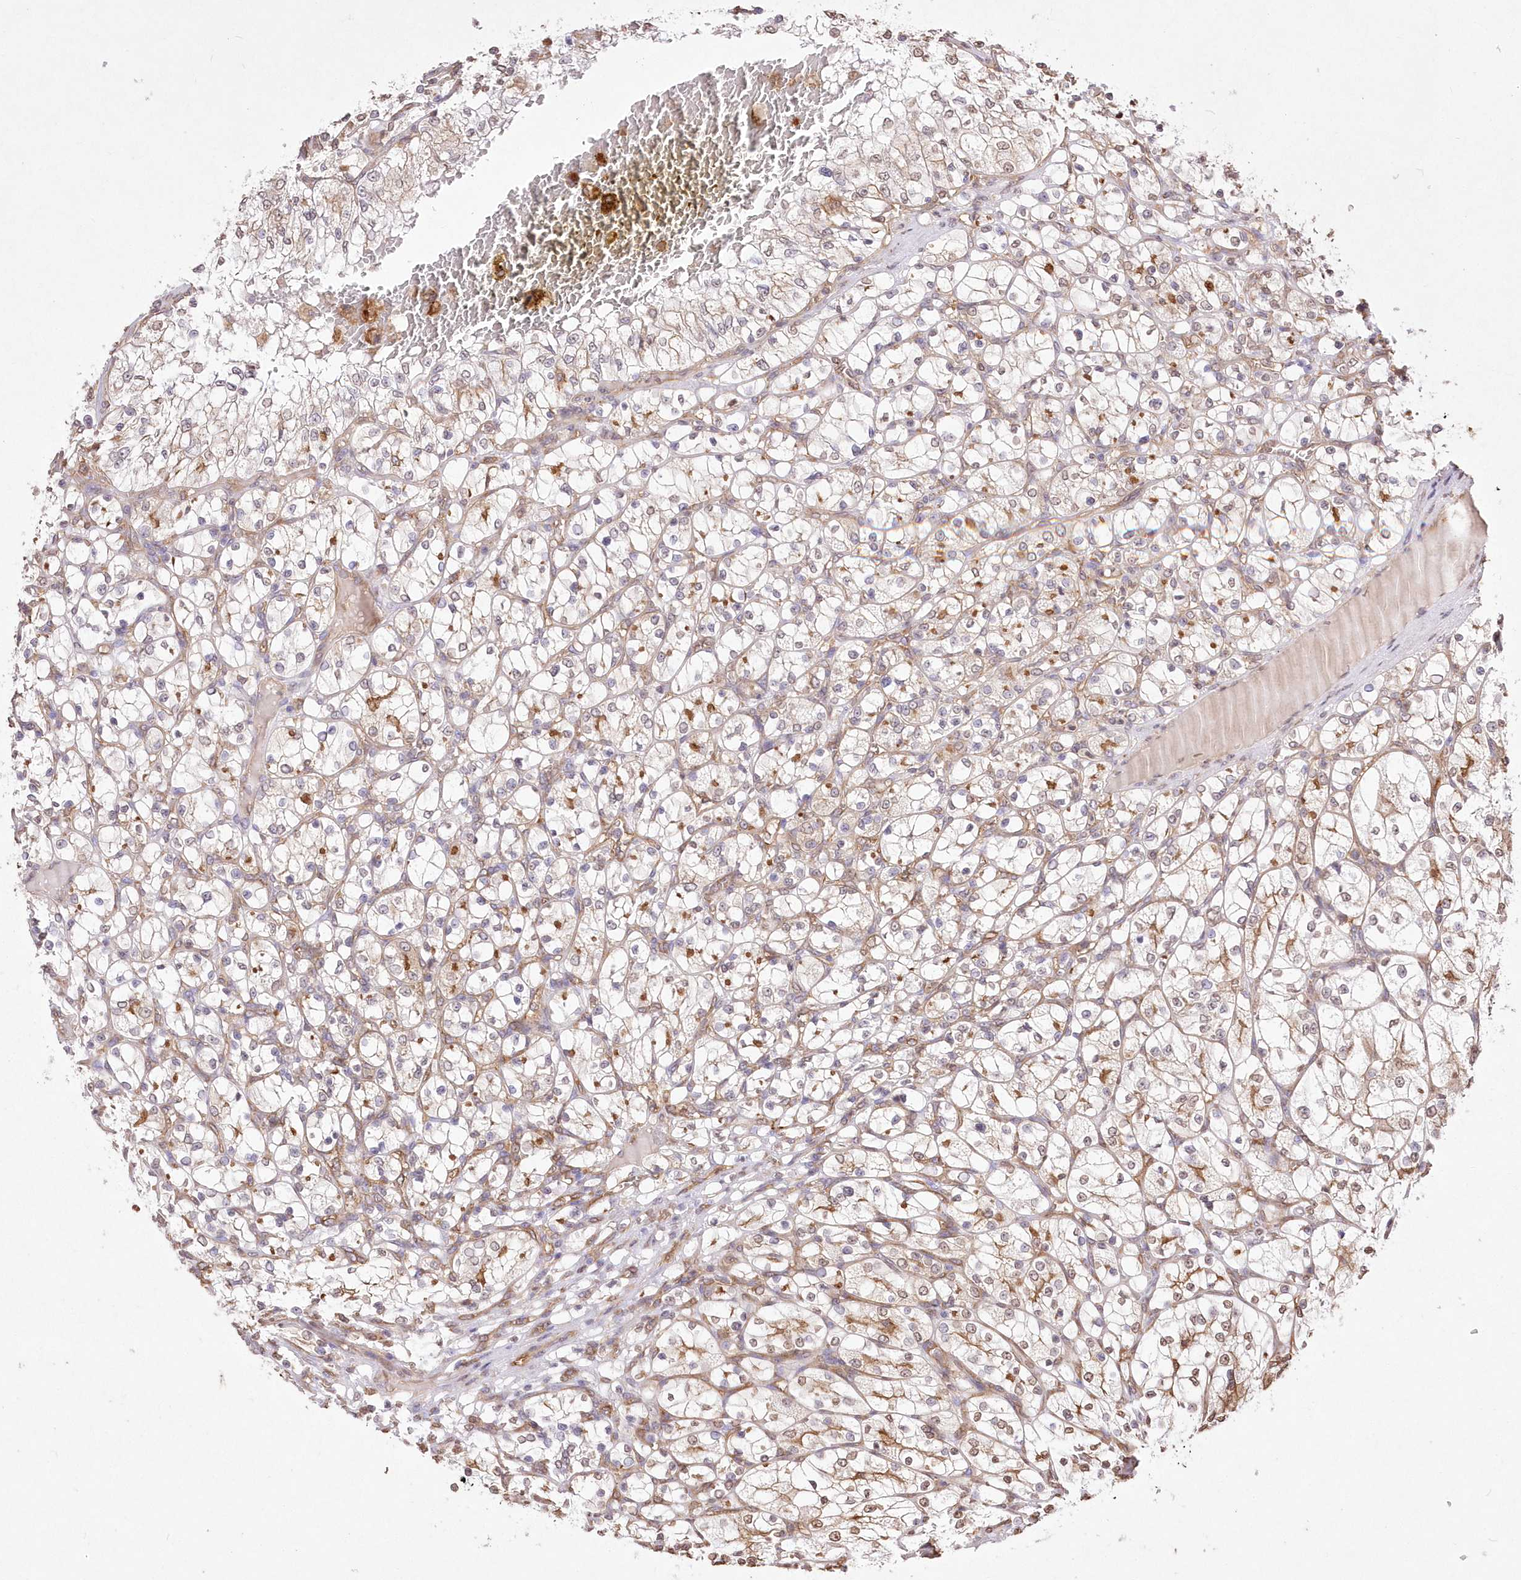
{"staining": {"intensity": "moderate", "quantity": "25%-75%", "location": "cytoplasmic/membranous"}, "tissue": "renal cancer", "cell_type": "Tumor cells", "image_type": "cancer", "snomed": [{"axis": "morphology", "description": "Adenocarcinoma, NOS"}, {"axis": "topography", "description": "Kidney"}], "caption": "Moderate cytoplasmic/membranous staining for a protein is appreciated in approximately 25%-75% of tumor cells of renal cancer using immunohistochemistry (IHC).", "gene": "FCHO2", "patient": {"sex": "female", "age": 69}}